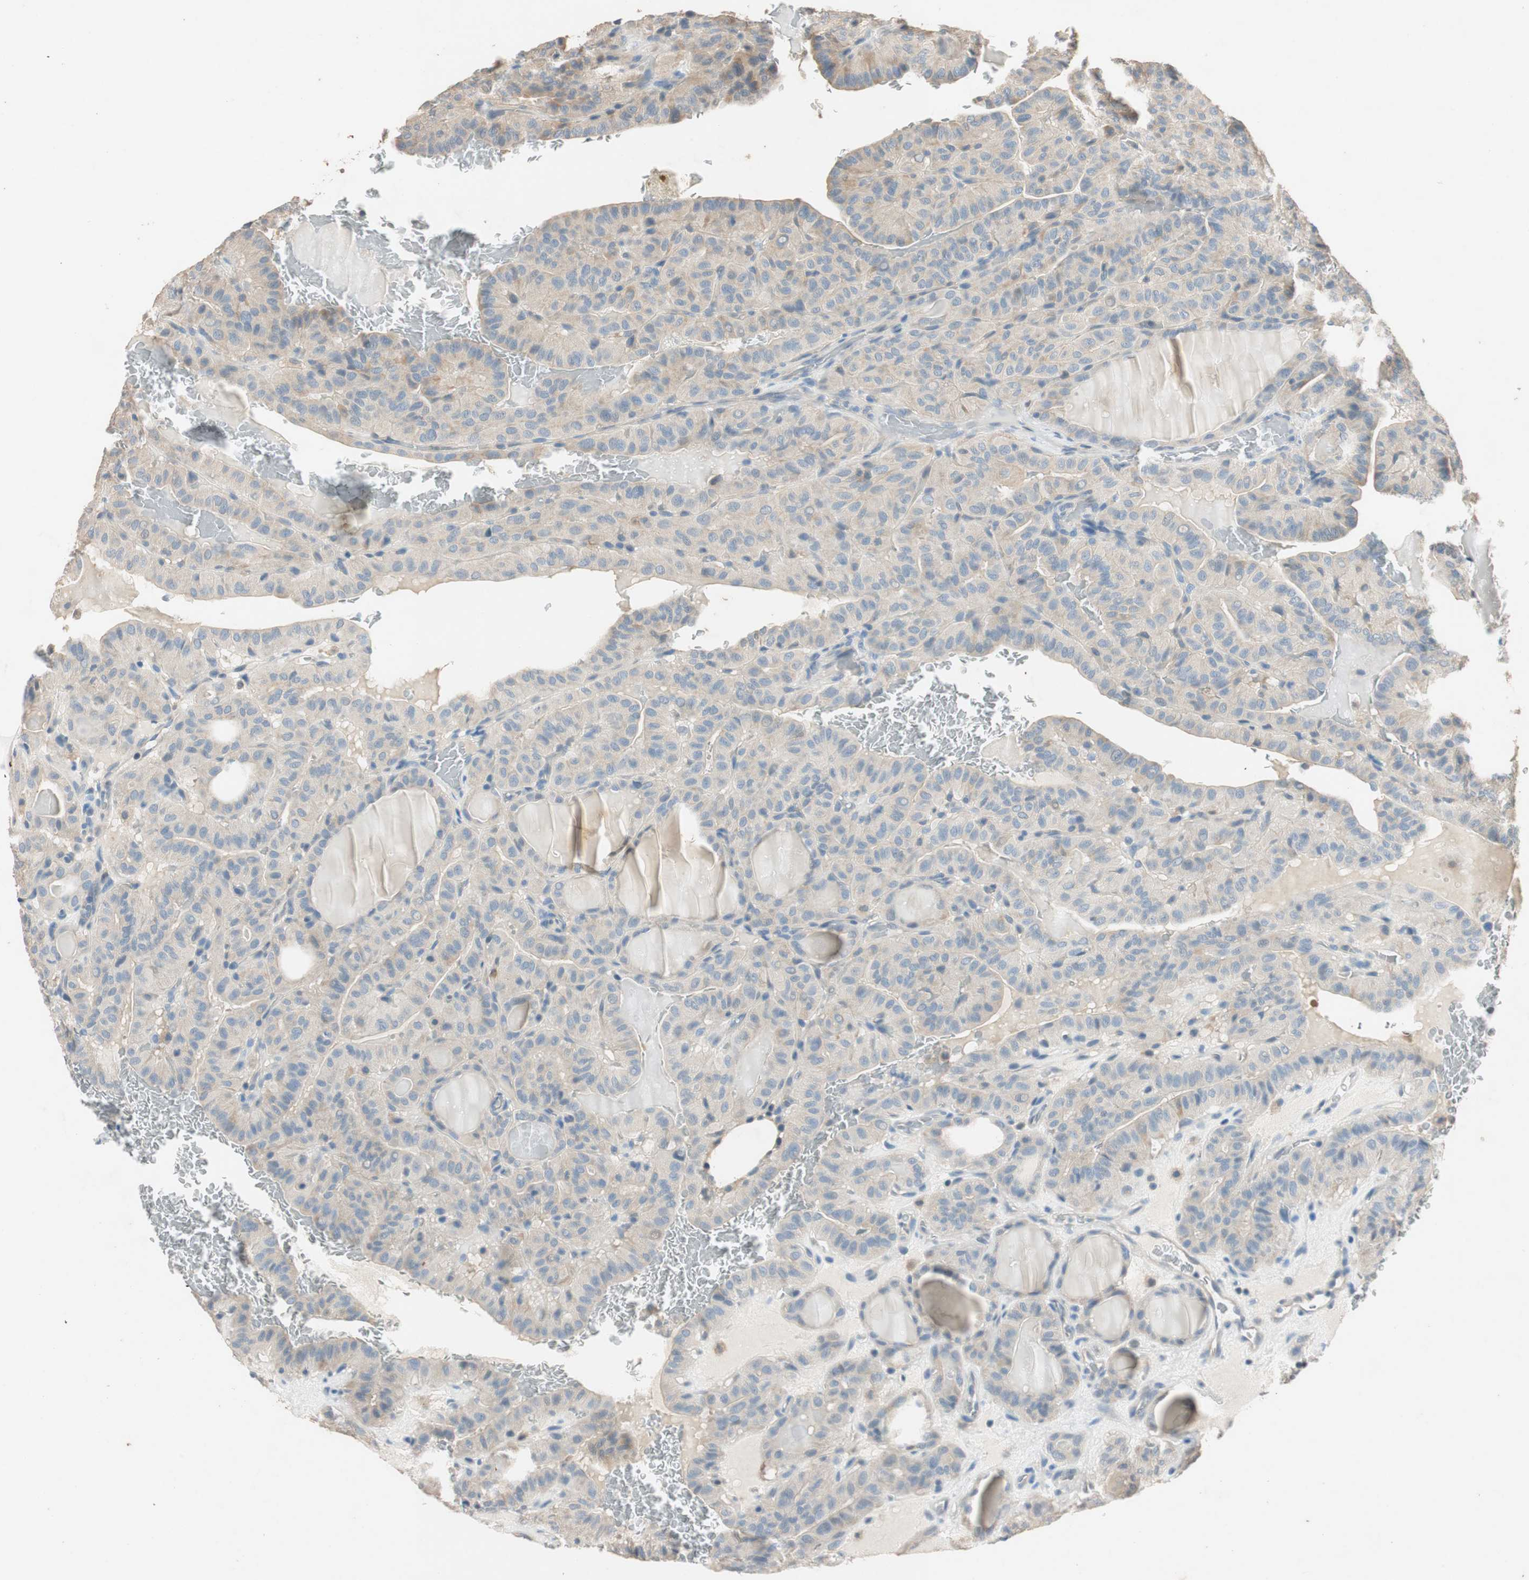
{"staining": {"intensity": "weak", "quantity": ">75%", "location": "cytoplasmic/membranous"}, "tissue": "thyroid cancer", "cell_type": "Tumor cells", "image_type": "cancer", "snomed": [{"axis": "morphology", "description": "Papillary adenocarcinoma, NOS"}, {"axis": "topography", "description": "Thyroid gland"}], "caption": "Immunohistochemistry staining of papillary adenocarcinoma (thyroid), which demonstrates low levels of weak cytoplasmic/membranous staining in about >75% of tumor cells indicating weak cytoplasmic/membranous protein expression. The staining was performed using DAB (3,3'-diaminobenzidine) (brown) for protein detection and nuclei were counterstained in hematoxylin (blue).", "gene": "SERPINB5", "patient": {"sex": "male", "age": 77}}